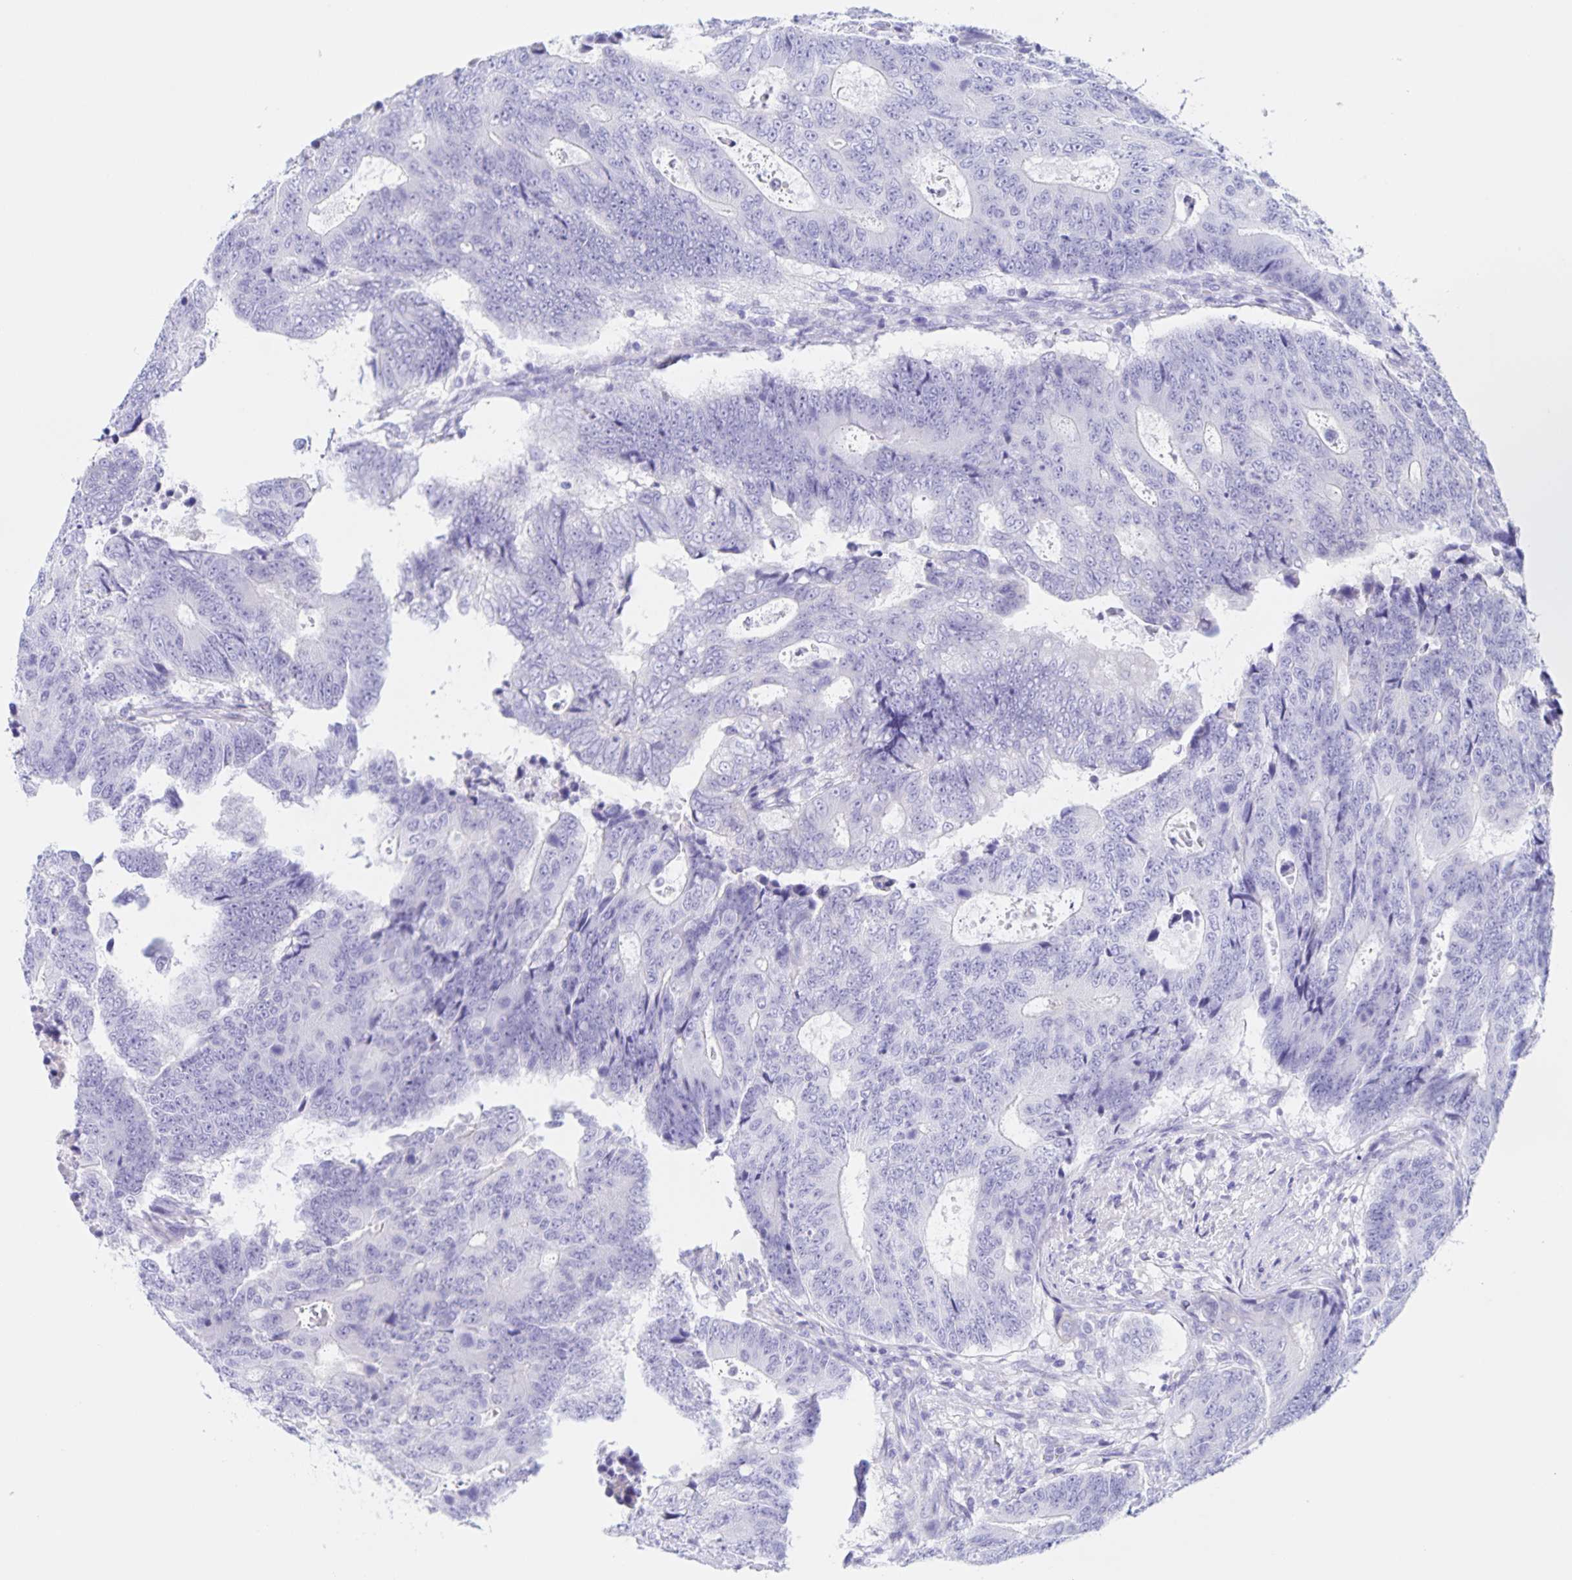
{"staining": {"intensity": "negative", "quantity": "none", "location": "none"}, "tissue": "colorectal cancer", "cell_type": "Tumor cells", "image_type": "cancer", "snomed": [{"axis": "morphology", "description": "Adenocarcinoma, NOS"}, {"axis": "topography", "description": "Colon"}], "caption": "Immunohistochemical staining of human colorectal cancer (adenocarcinoma) demonstrates no significant staining in tumor cells.", "gene": "TGIF2LX", "patient": {"sex": "female", "age": 48}}